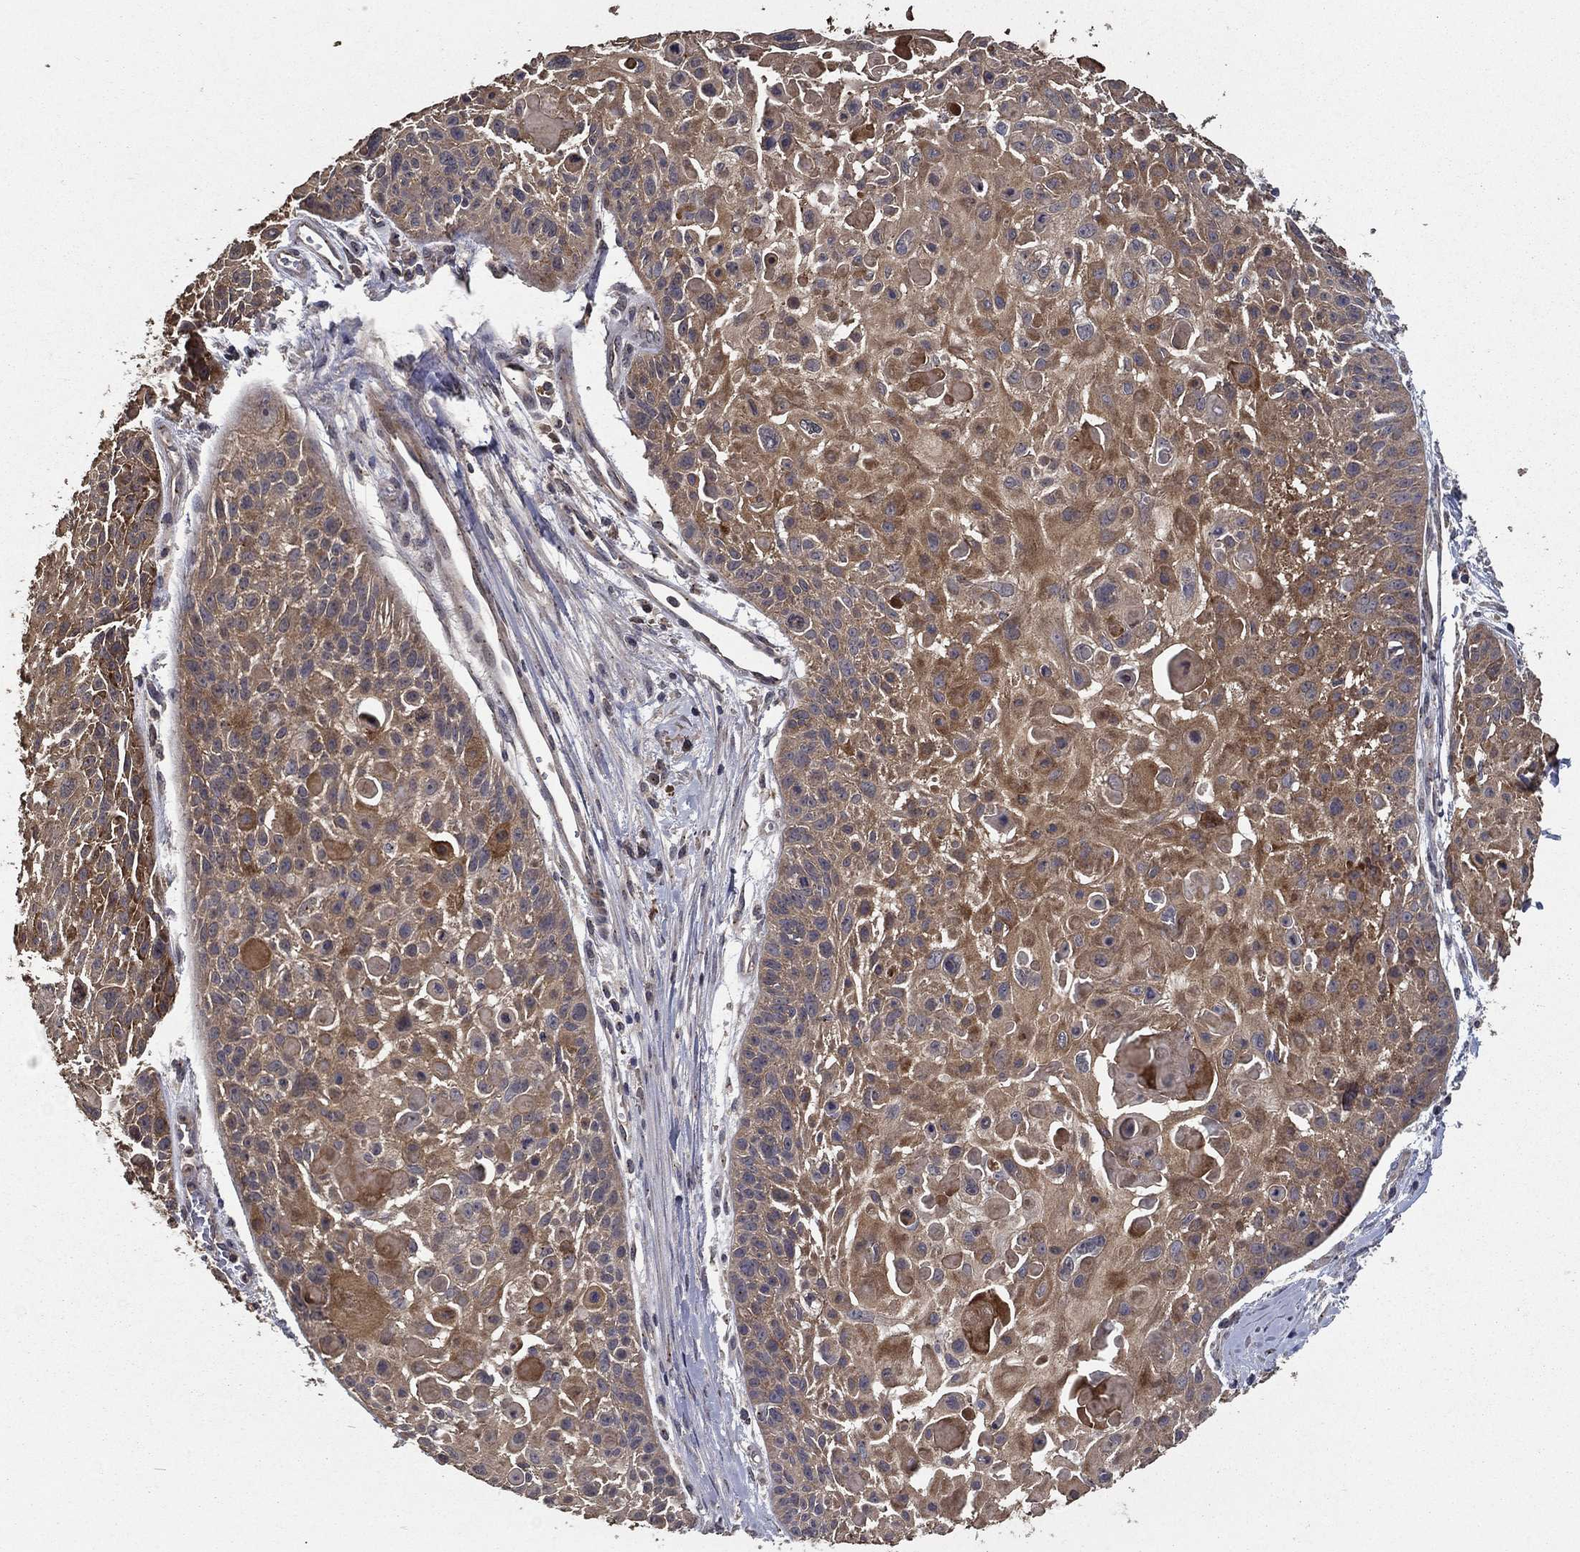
{"staining": {"intensity": "moderate", "quantity": "25%-75%", "location": "cytoplasmic/membranous"}, "tissue": "skin cancer", "cell_type": "Tumor cells", "image_type": "cancer", "snomed": [{"axis": "morphology", "description": "Squamous cell carcinoma, NOS"}, {"axis": "topography", "description": "Skin"}, {"axis": "topography", "description": "Anal"}], "caption": "Skin squamous cell carcinoma stained with immunohistochemistry (IHC) exhibits moderate cytoplasmic/membranous expression in approximately 25%-75% of tumor cells. The protein of interest is shown in brown color, while the nuclei are stained blue.", "gene": "PCNT", "patient": {"sex": "female", "age": 75}}